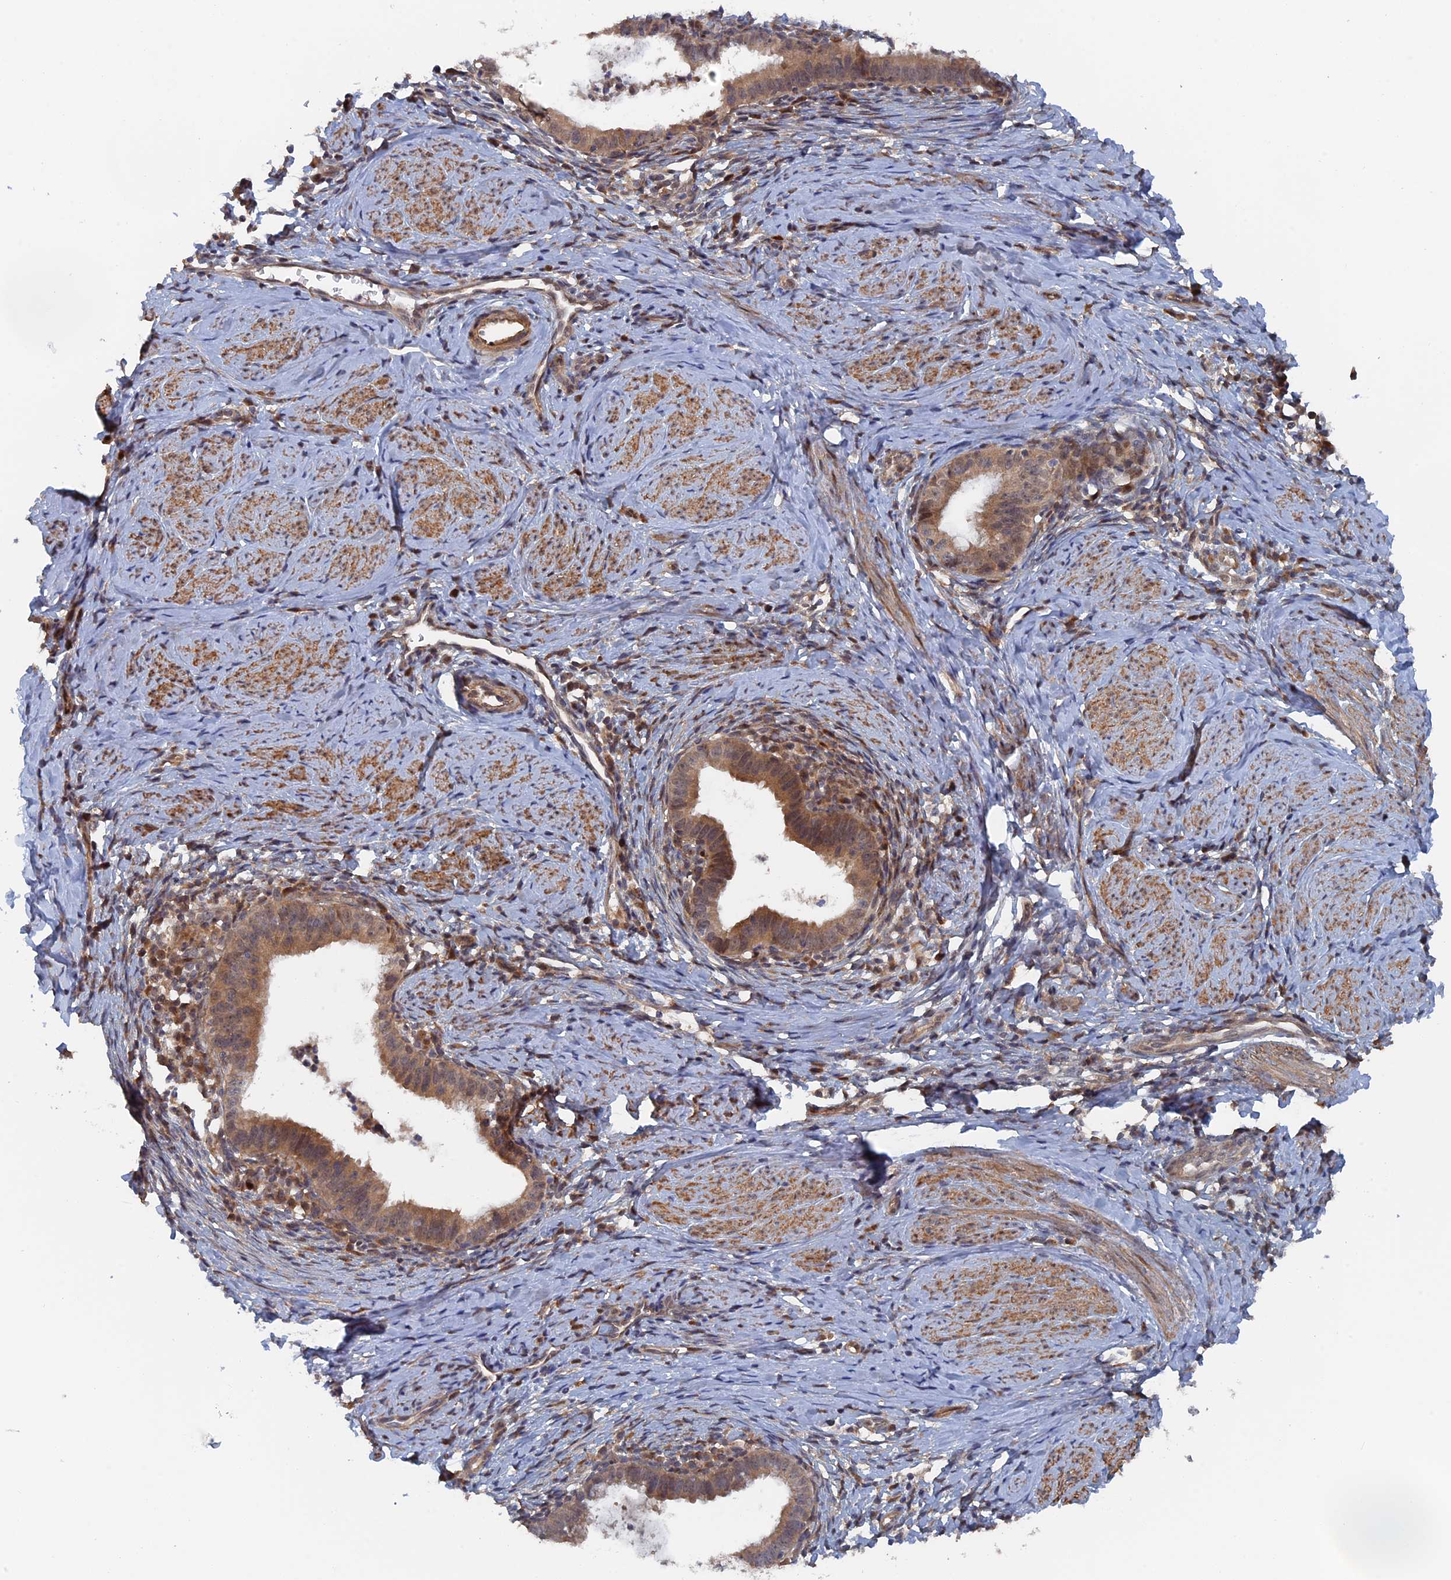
{"staining": {"intensity": "moderate", "quantity": ">75%", "location": "cytoplasmic/membranous,nuclear"}, "tissue": "cervical cancer", "cell_type": "Tumor cells", "image_type": "cancer", "snomed": [{"axis": "morphology", "description": "Adenocarcinoma, NOS"}, {"axis": "topography", "description": "Cervix"}], "caption": "Immunohistochemistry photomicrograph of cervical adenocarcinoma stained for a protein (brown), which shows medium levels of moderate cytoplasmic/membranous and nuclear positivity in approximately >75% of tumor cells.", "gene": "ELOVL6", "patient": {"sex": "female", "age": 36}}